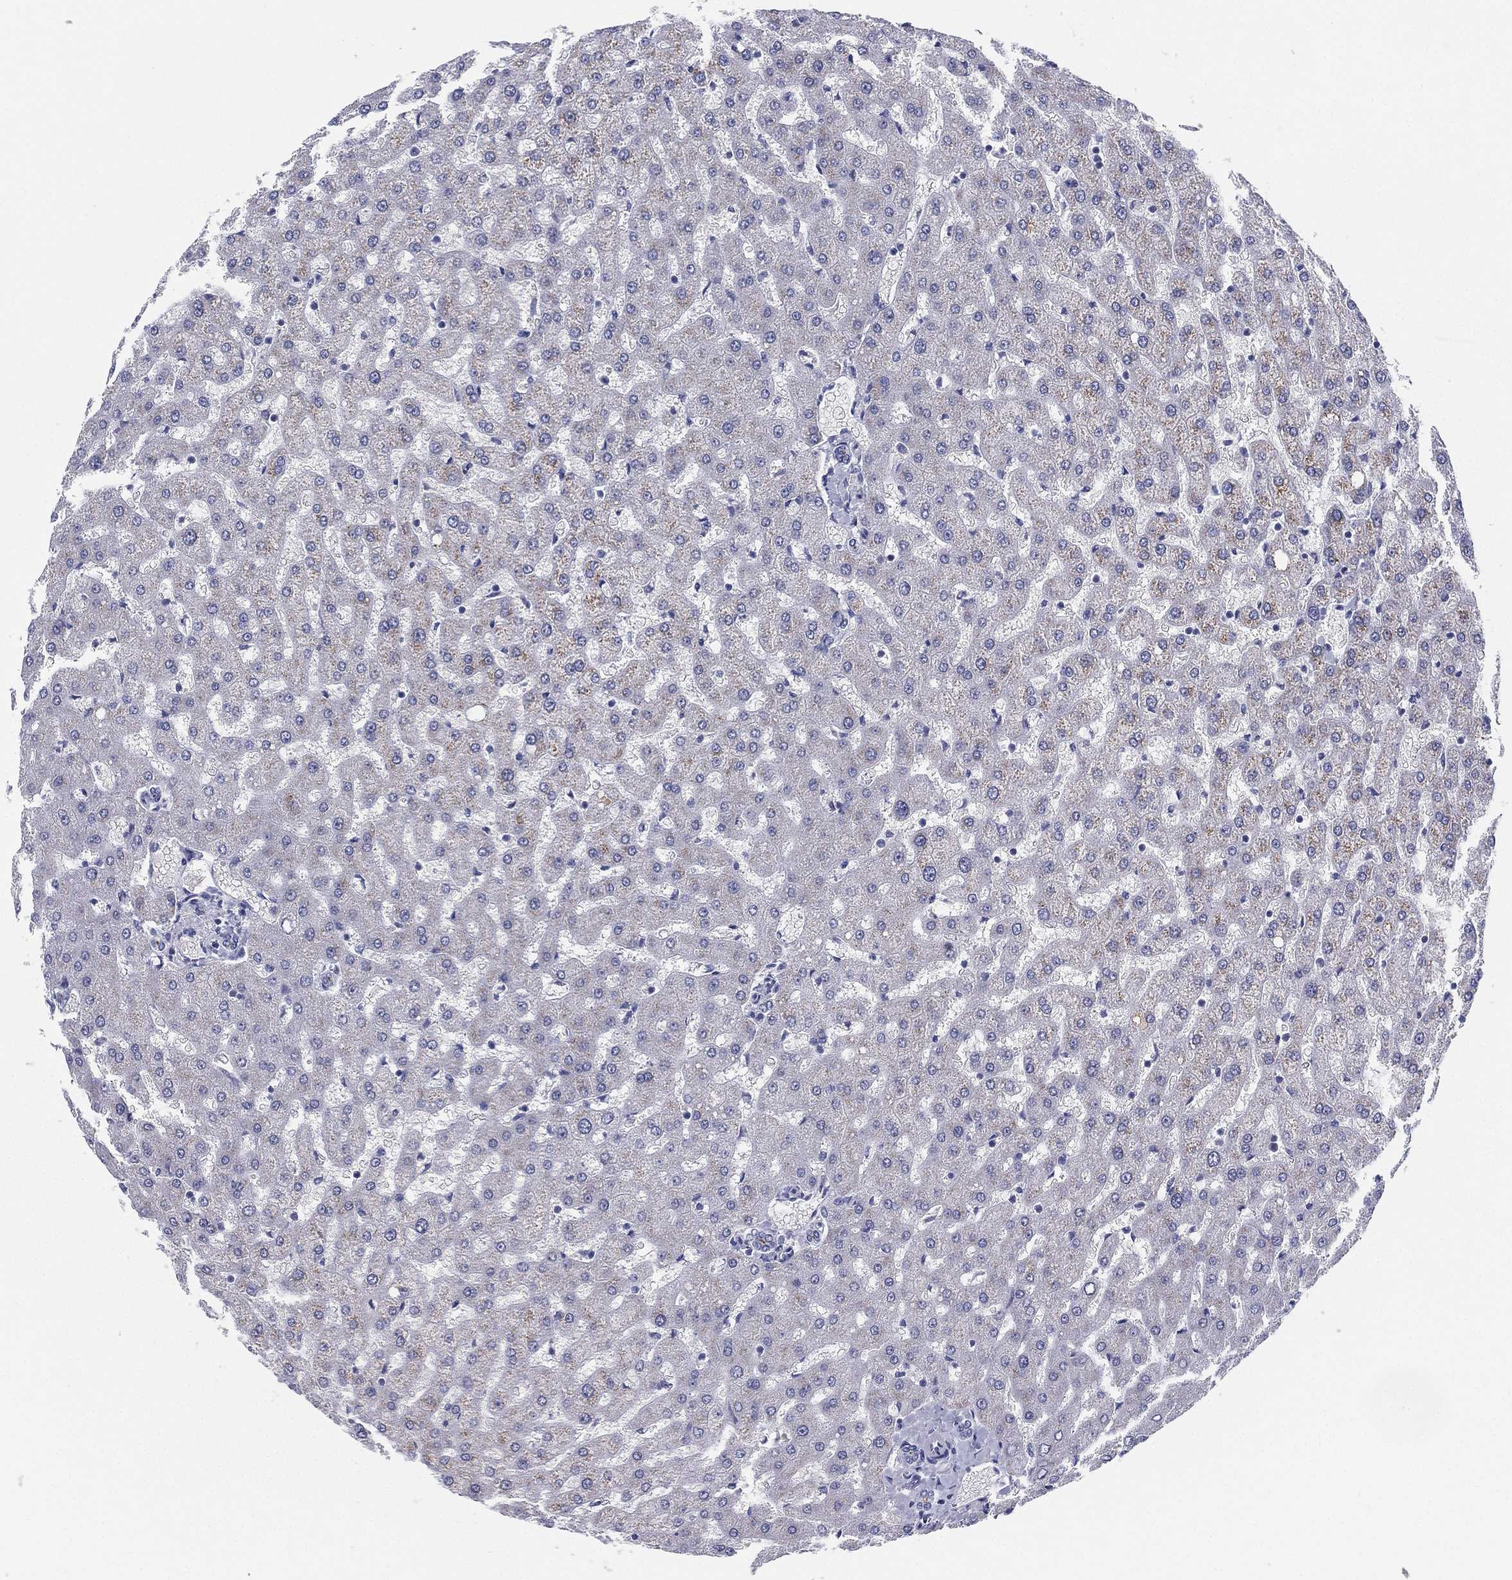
{"staining": {"intensity": "negative", "quantity": "none", "location": "none"}, "tissue": "liver", "cell_type": "Cholangiocytes", "image_type": "normal", "snomed": [{"axis": "morphology", "description": "Normal tissue, NOS"}, {"axis": "topography", "description": "Liver"}], "caption": "Immunohistochemistry (IHC) micrograph of unremarkable liver stained for a protein (brown), which displays no expression in cholangiocytes. Nuclei are stained in blue.", "gene": "MLF1", "patient": {"sex": "female", "age": 50}}